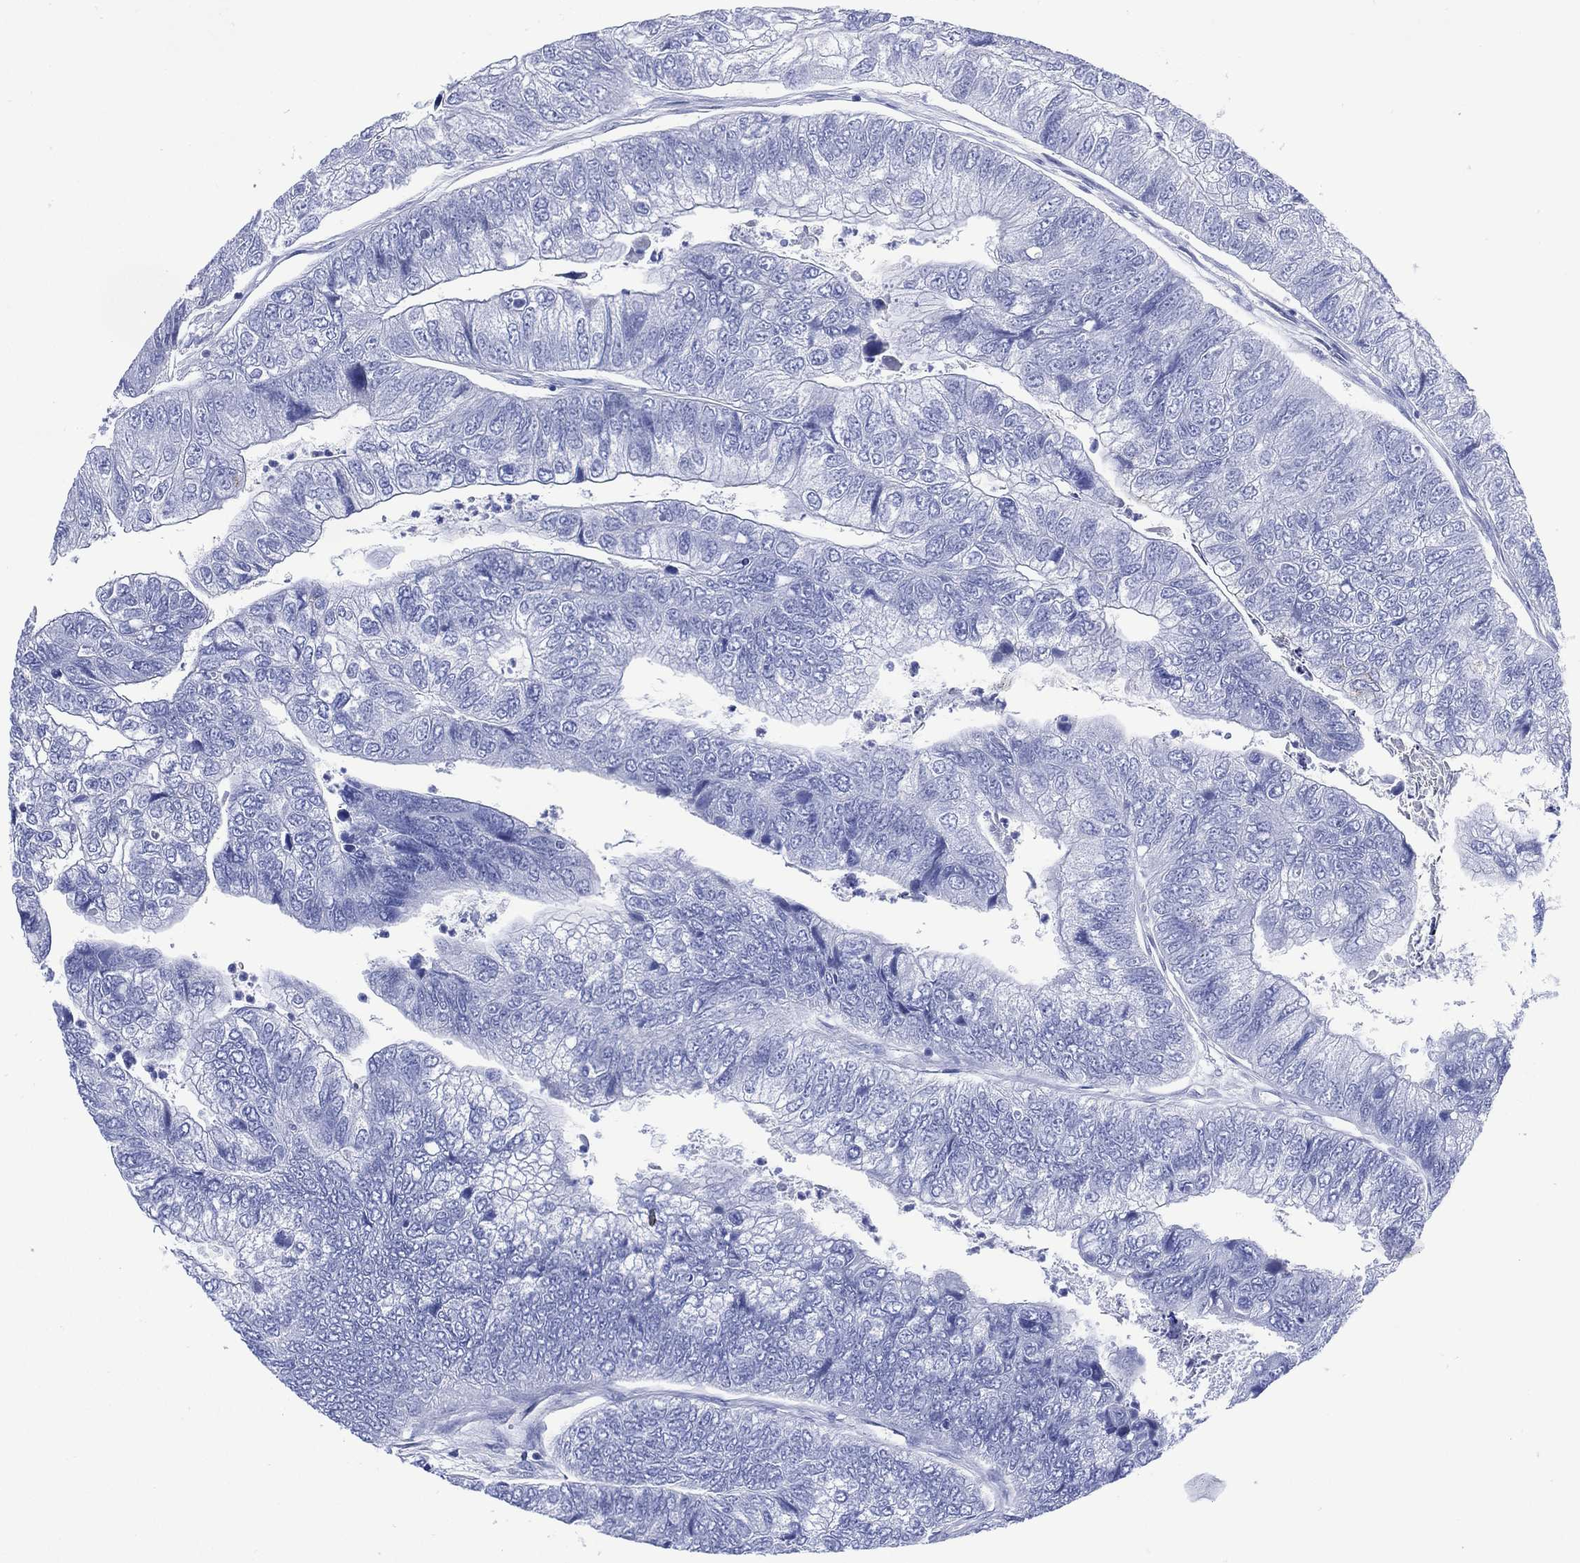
{"staining": {"intensity": "negative", "quantity": "none", "location": "none"}, "tissue": "colorectal cancer", "cell_type": "Tumor cells", "image_type": "cancer", "snomed": [{"axis": "morphology", "description": "Adenocarcinoma, NOS"}, {"axis": "topography", "description": "Colon"}], "caption": "Human colorectal adenocarcinoma stained for a protein using immunohistochemistry displays no staining in tumor cells.", "gene": "SHCBP1L", "patient": {"sex": "female", "age": 67}}